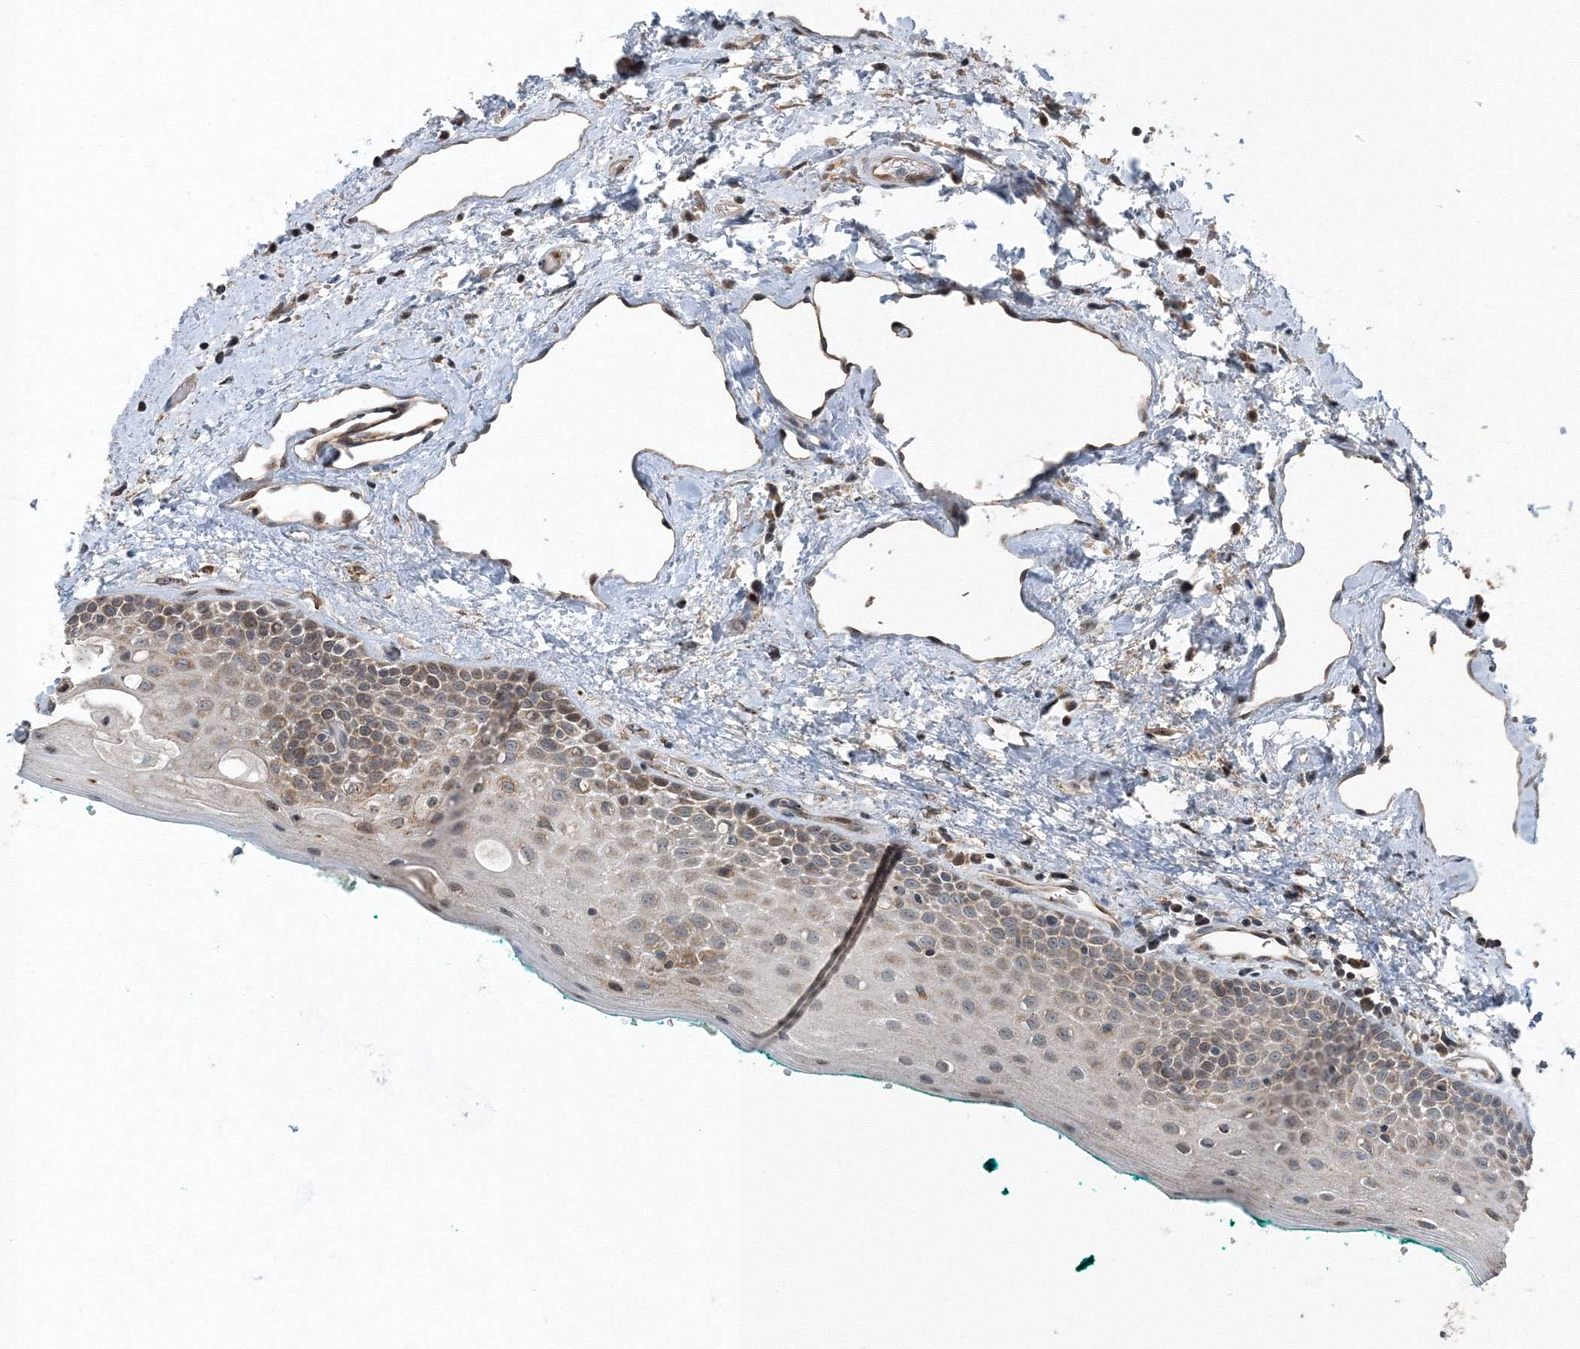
{"staining": {"intensity": "moderate", "quantity": ">75%", "location": "cytoplasmic/membranous"}, "tissue": "oral mucosa", "cell_type": "Squamous epithelial cells", "image_type": "normal", "snomed": [{"axis": "morphology", "description": "Normal tissue, NOS"}, {"axis": "topography", "description": "Oral tissue"}], "caption": "A high-resolution micrograph shows immunohistochemistry (IHC) staining of unremarkable oral mucosa, which reveals moderate cytoplasmic/membranous positivity in about >75% of squamous epithelial cells.", "gene": "AASDH", "patient": {"sex": "female", "age": 70}}